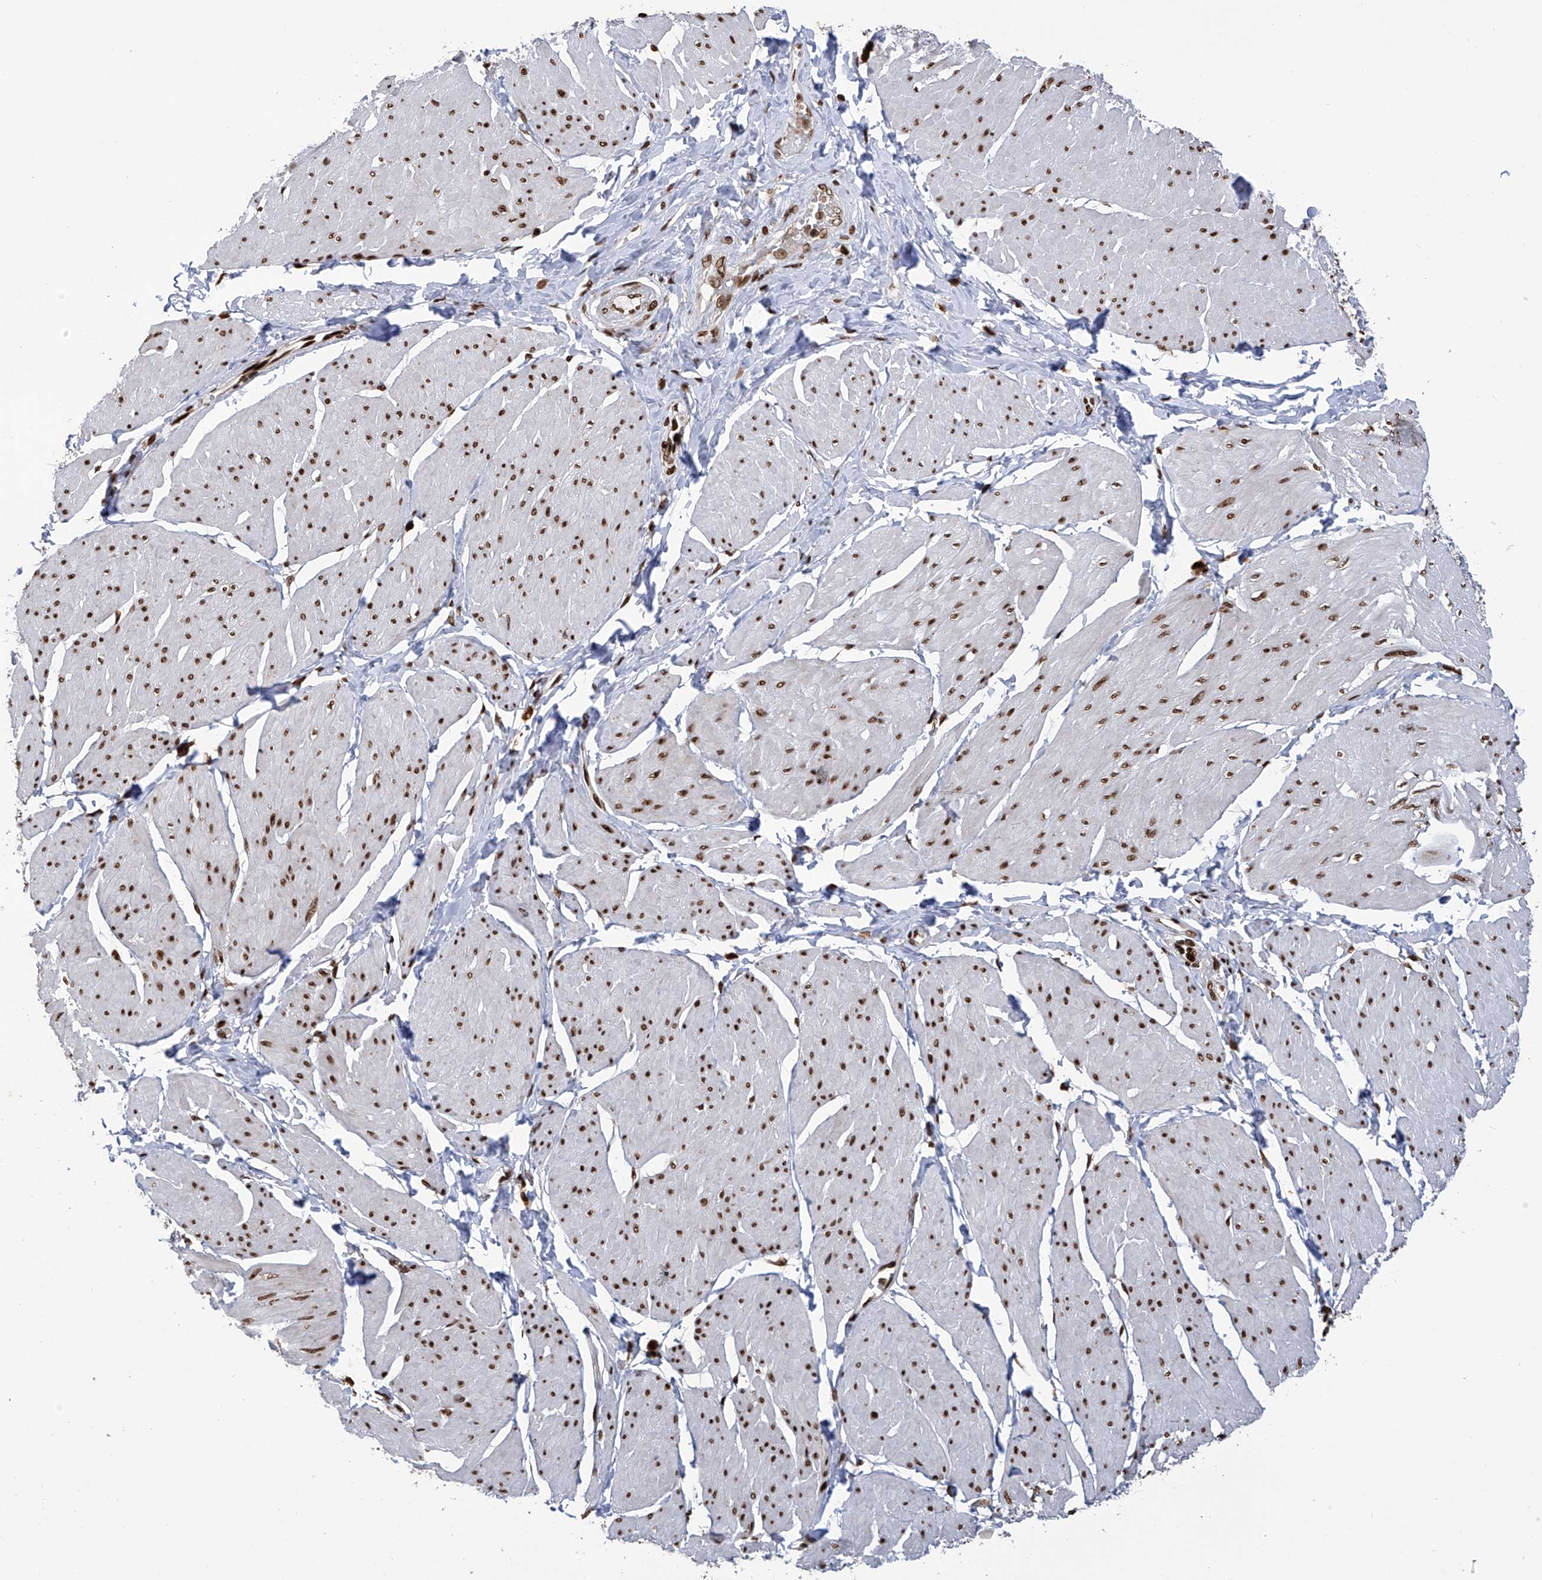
{"staining": {"intensity": "strong", "quantity": ">75%", "location": "nuclear"}, "tissue": "smooth muscle", "cell_type": "Smooth muscle cells", "image_type": "normal", "snomed": [{"axis": "morphology", "description": "Urothelial carcinoma, High grade"}, {"axis": "topography", "description": "Urinary bladder"}], "caption": "Immunohistochemical staining of normal human smooth muscle reveals strong nuclear protein staining in approximately >75% of smooth muscle cells. (brown staining indicates protein expression, while blue staining denotes nuclei).", "gene": "PAK1IP1", "patient": {"sex": "male", "age": 46}}